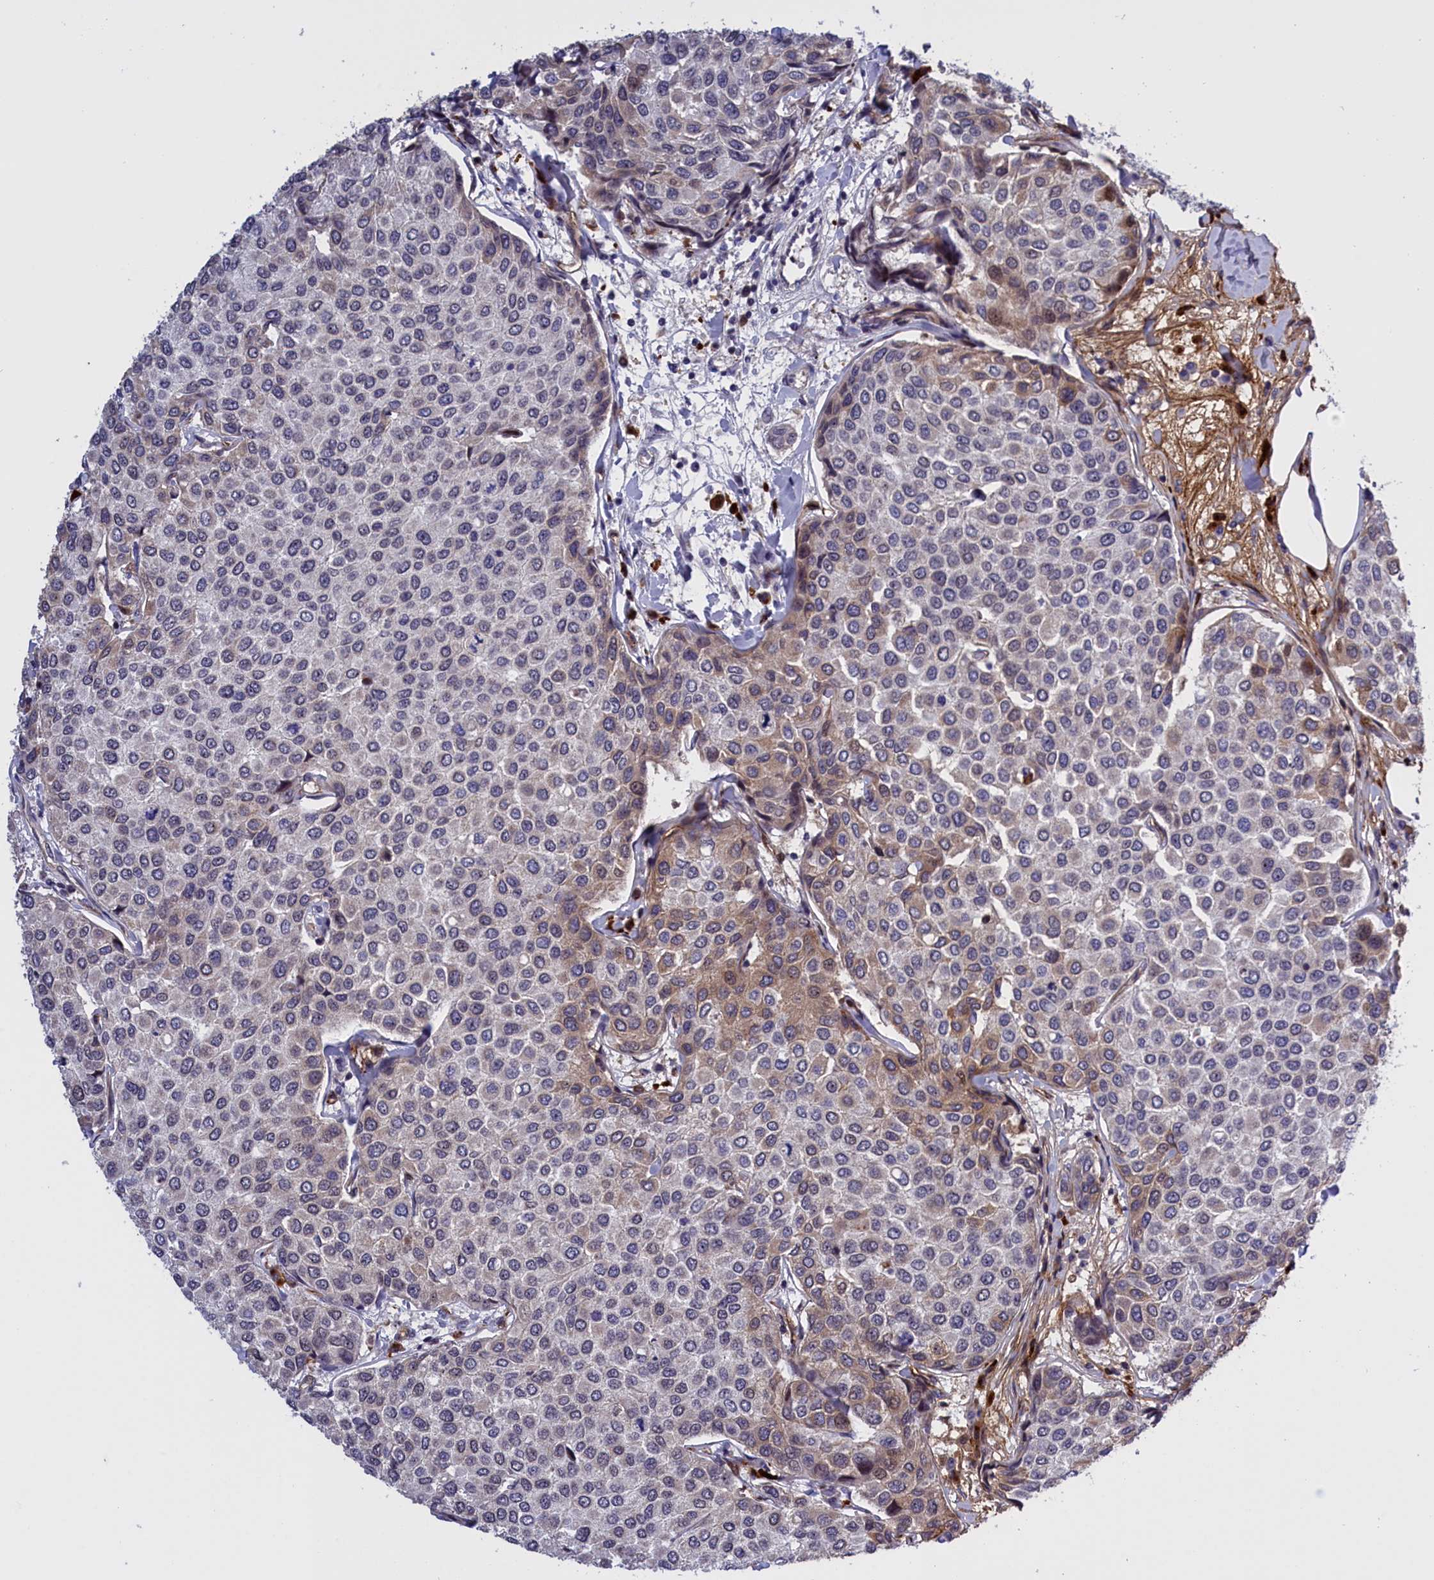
{"staining": {"intensity": "moderate", "quantity": "<25%", "location": "cytoplasmic/membranous"}, "tissue": "breast cancer", "cell_type": "Tumor cells", "image_type": "cancer", "snomed": [{"axis": "morphology", "description": "Duct carcinoma"}, {"axis": "topography", "description": "Breast"}], "caption": "Immunohistochemistry (IHC) (DAB (3,3'-diaminobenzidine)) staining of breast cancer shows moderate cytoplasmic/membranous protein expression in about <25% of tumor cells. (brown staining indicates protein expression, while blue staining denotes nuclei).", "gene": "MPND", "patient": {"sex": "female", "age": 55}}